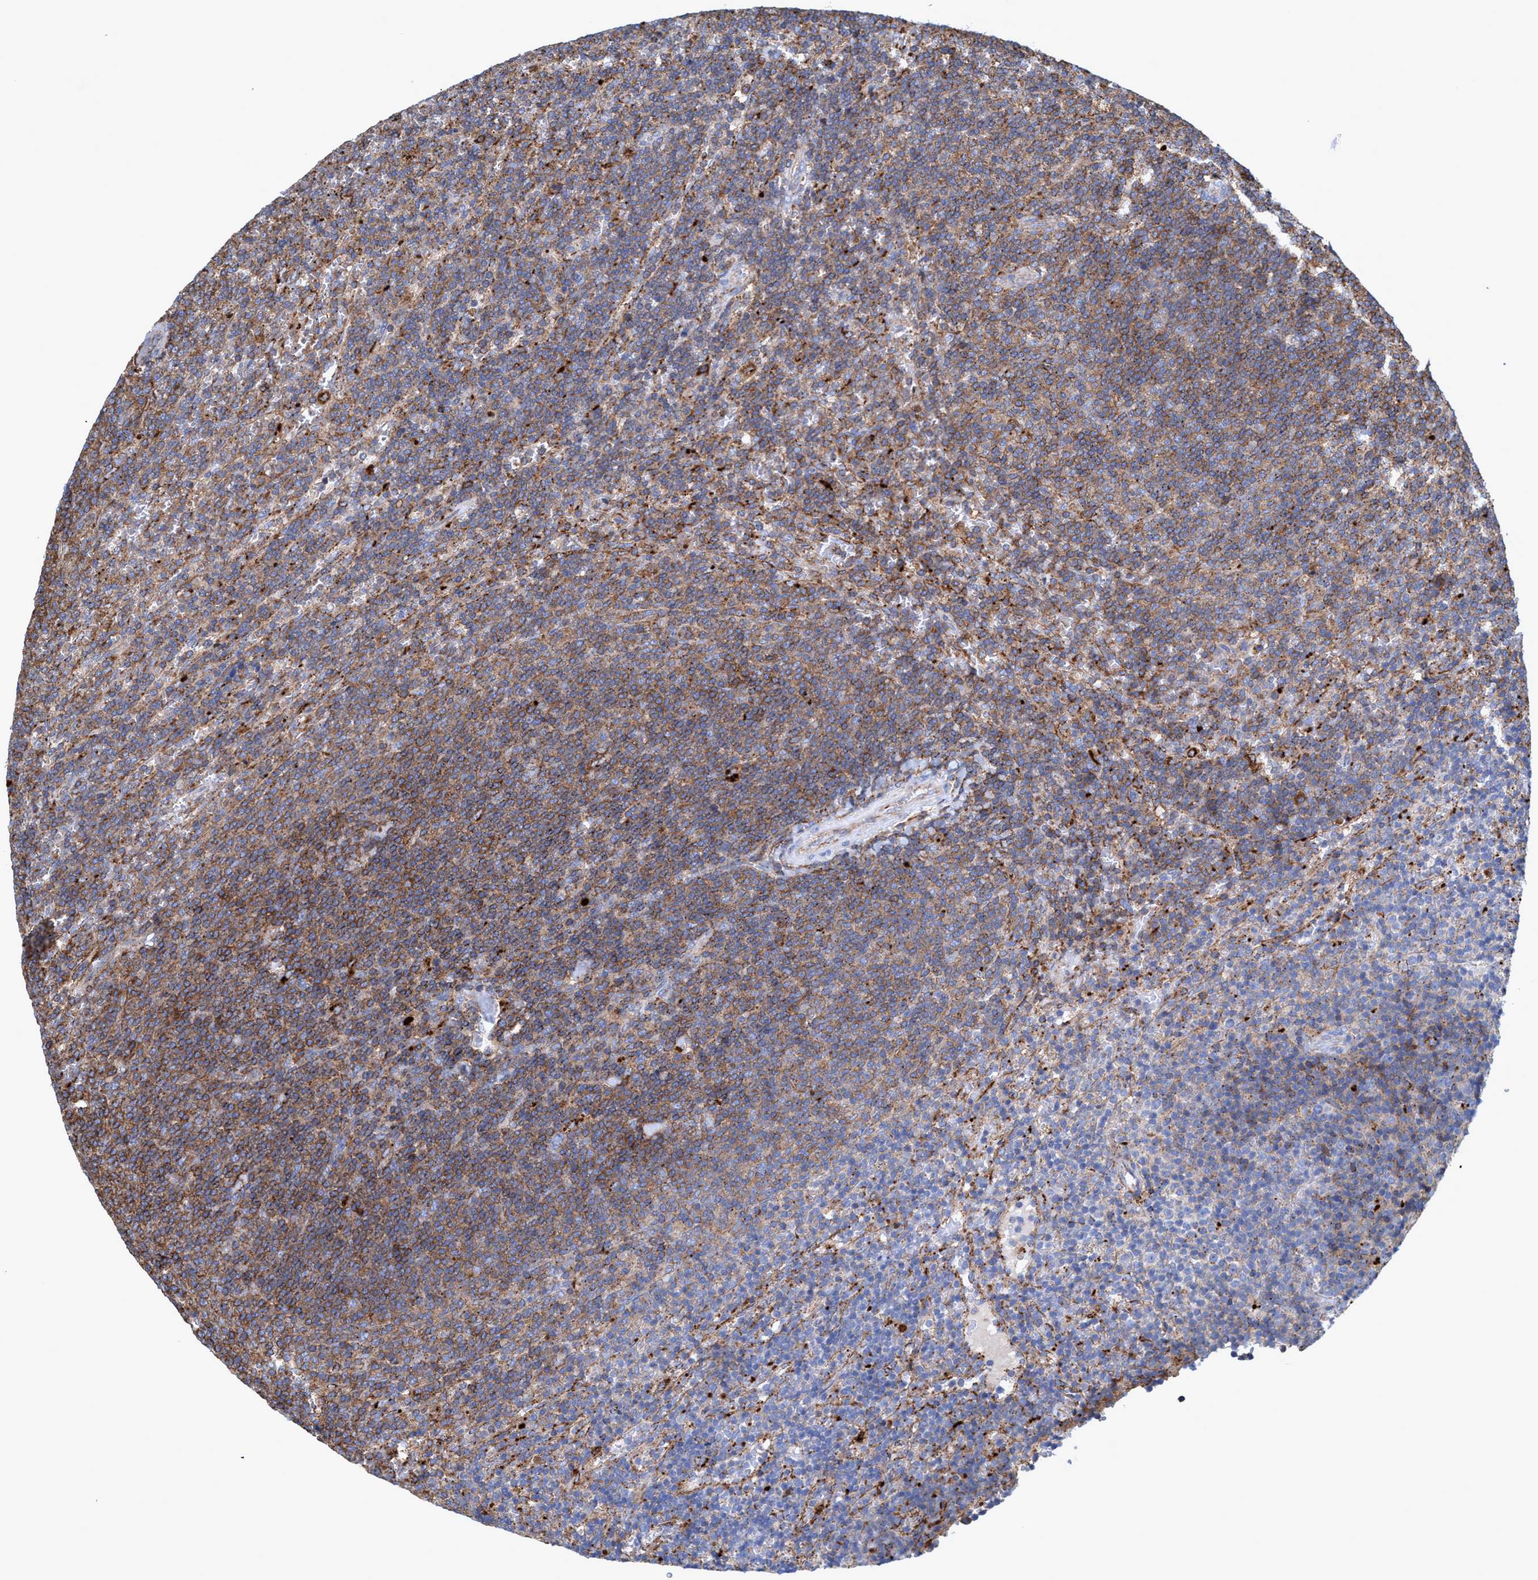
{"staining": {"intensity": "moderate", "quantity": ">75%", "location": "cytoplasmic/membranous"}, "tissue": "lymphoma", "cell_type": "Tumor cells", "image_type": "cancer", "snomed": [{"axis": "morphology", "description": "Malignant lymphoma, non-Hodgkin's type, Low grade"}, {"axis": "topography", "description": "Spleen"}], "caption": "IHC of human lymphoma exhibits medium levels of moderate cytoplasmic/membranous expression in about >75% of tumor cells.", "gene": "TRIM65", "patient": {"sex": "female", "age": 50}}